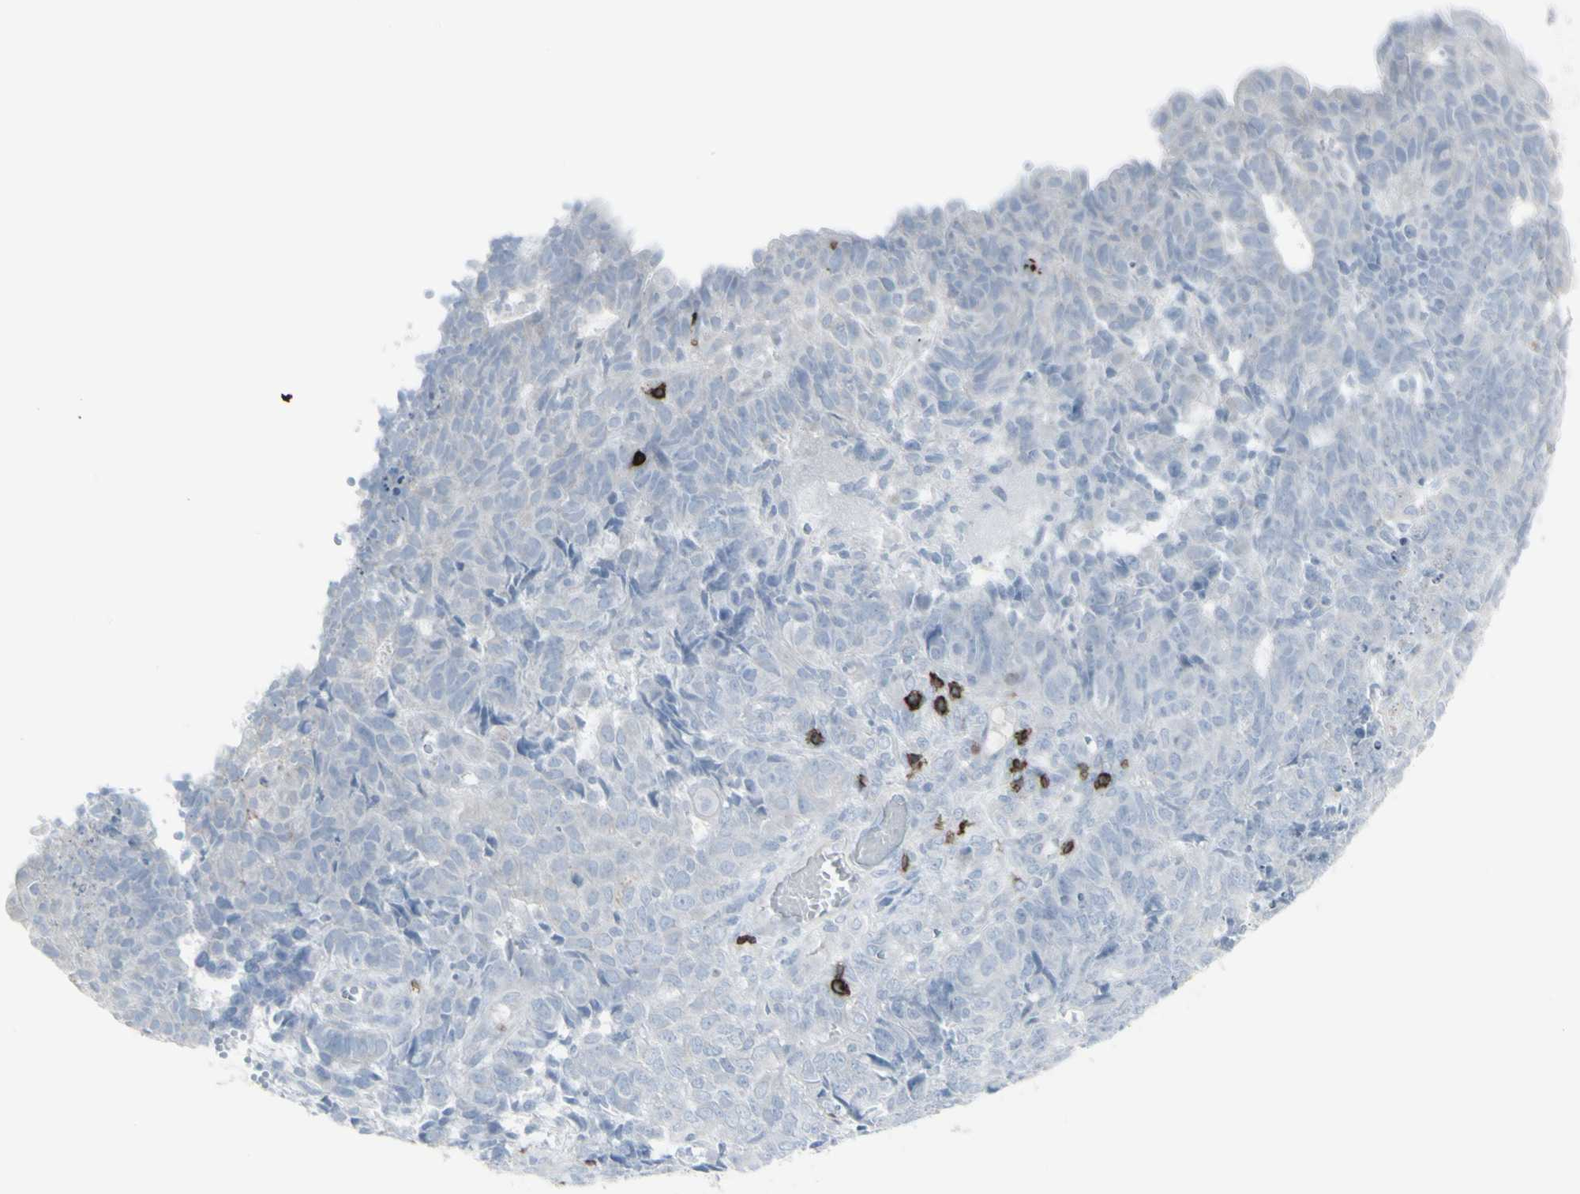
{"staining": {"intensity": "negative", "quantity": "none", "location": "none"}, "tissue": "endometrial cancer", "cell_type": "Tumor cells", "image_type": "cancer", "snomed": [{"axis": "morphology", "description": "Adenocarcinoma, NOS"}, {"axis": "topography", "description": "Endometrium"}], "caption": "Human endometrial cancer stained for a protein using immunohistochemistry shows no expression in tumor cells.", "gene": "CD247", "patient": {"sex": "female", "age": 32}}